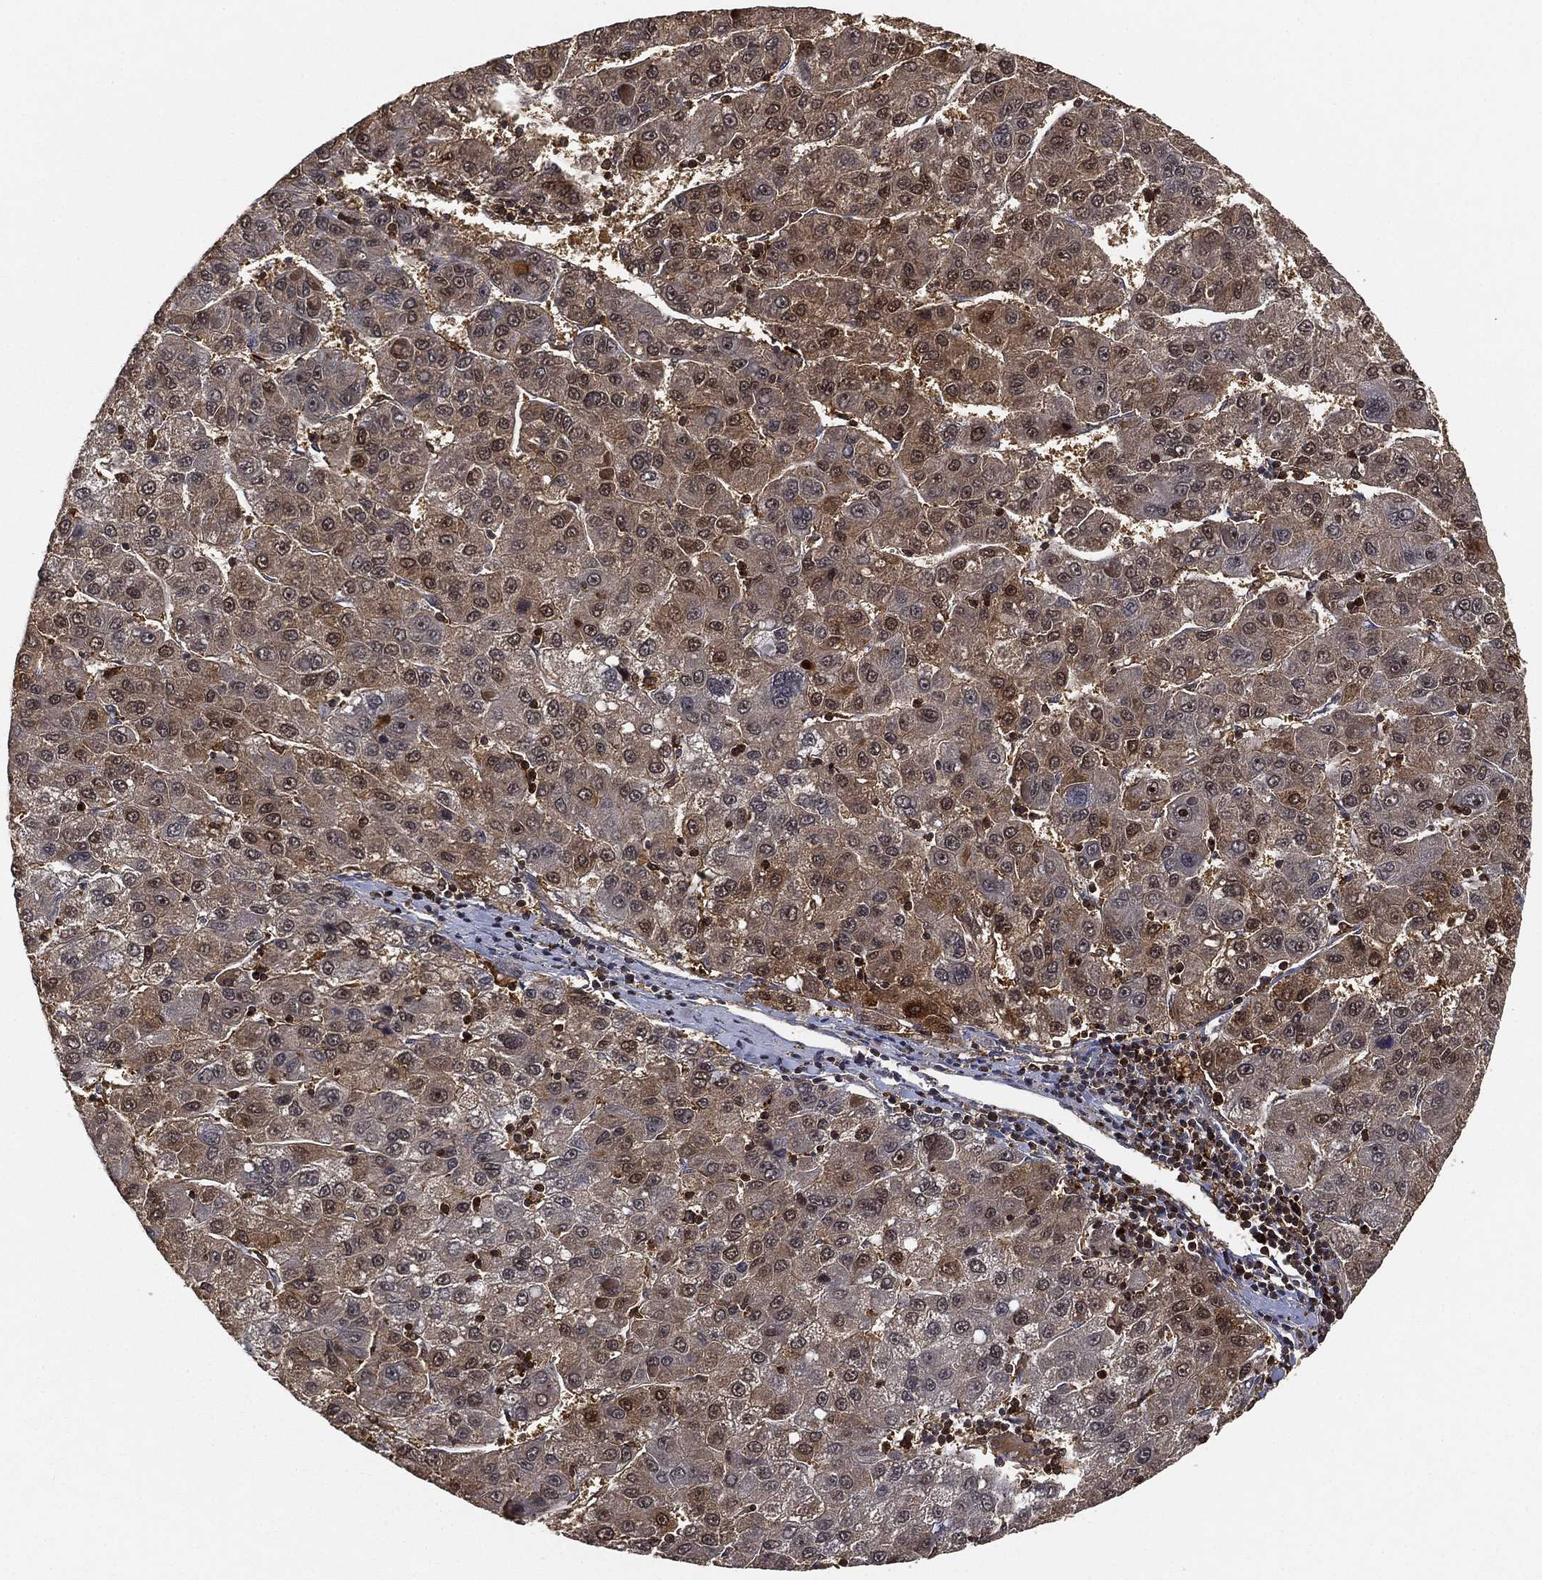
{"staining": {"intensity": "moderate", "quantity": "<25%", "location": "cytoplasmic/membranous,nuclear"}, "tissue": "liver cancer", "cell_type": "Tumor cells", "image_type": "cancer", "snomed": [{"axis": "morphology", "description": "Carcinoma, Hepatocellular, NOS"}, {"axis": "topography", "description": "Liver"}], "caption": "Moderate cytoplasmic/membranous and nuclear staining is seen in approximately <25% of tumor cells in liver hepatocellular carcinoma.", "gene": "CRYL1", "patient": {"sex": "female", "age": 82}}